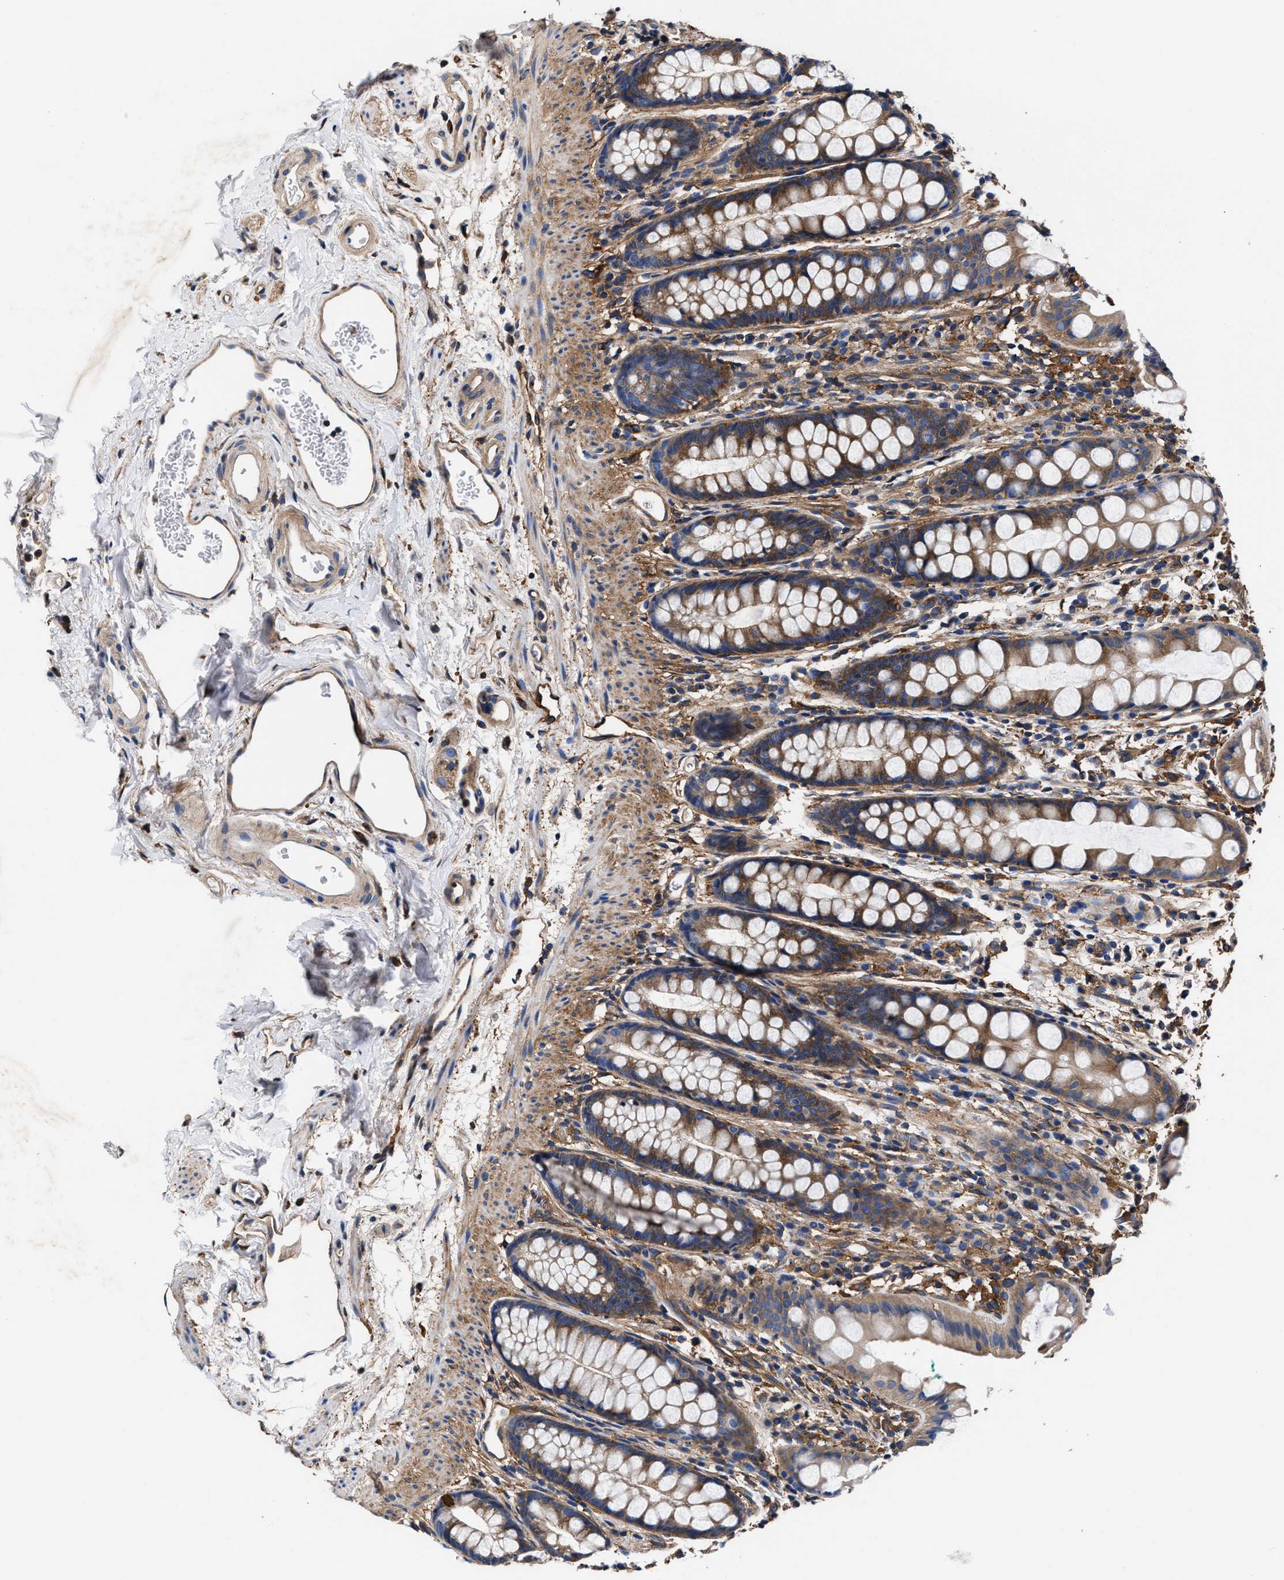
{"staining": {"intensity": "moderate", "quantity": ">75%", "location": "cytoplasmic/membranous"}, "tissue": "rectum", "cell_type": "Glandular cells", "image_type": "normal", "snomed": [{"axis": "morphology", "description": "Normal tissue, NOS"}, {"axis": "topography", "description": "Rectum"}], "caption": "The immunohistochemical stain highlights moderate cytoplasmic/membranous positivity in glandular cells of normal rectum. (DAB IHC, brown staining for protein, blue staining for nuclei).", "gene": "SH3GL1", "patient": {"sex": "female", "age": 65}}